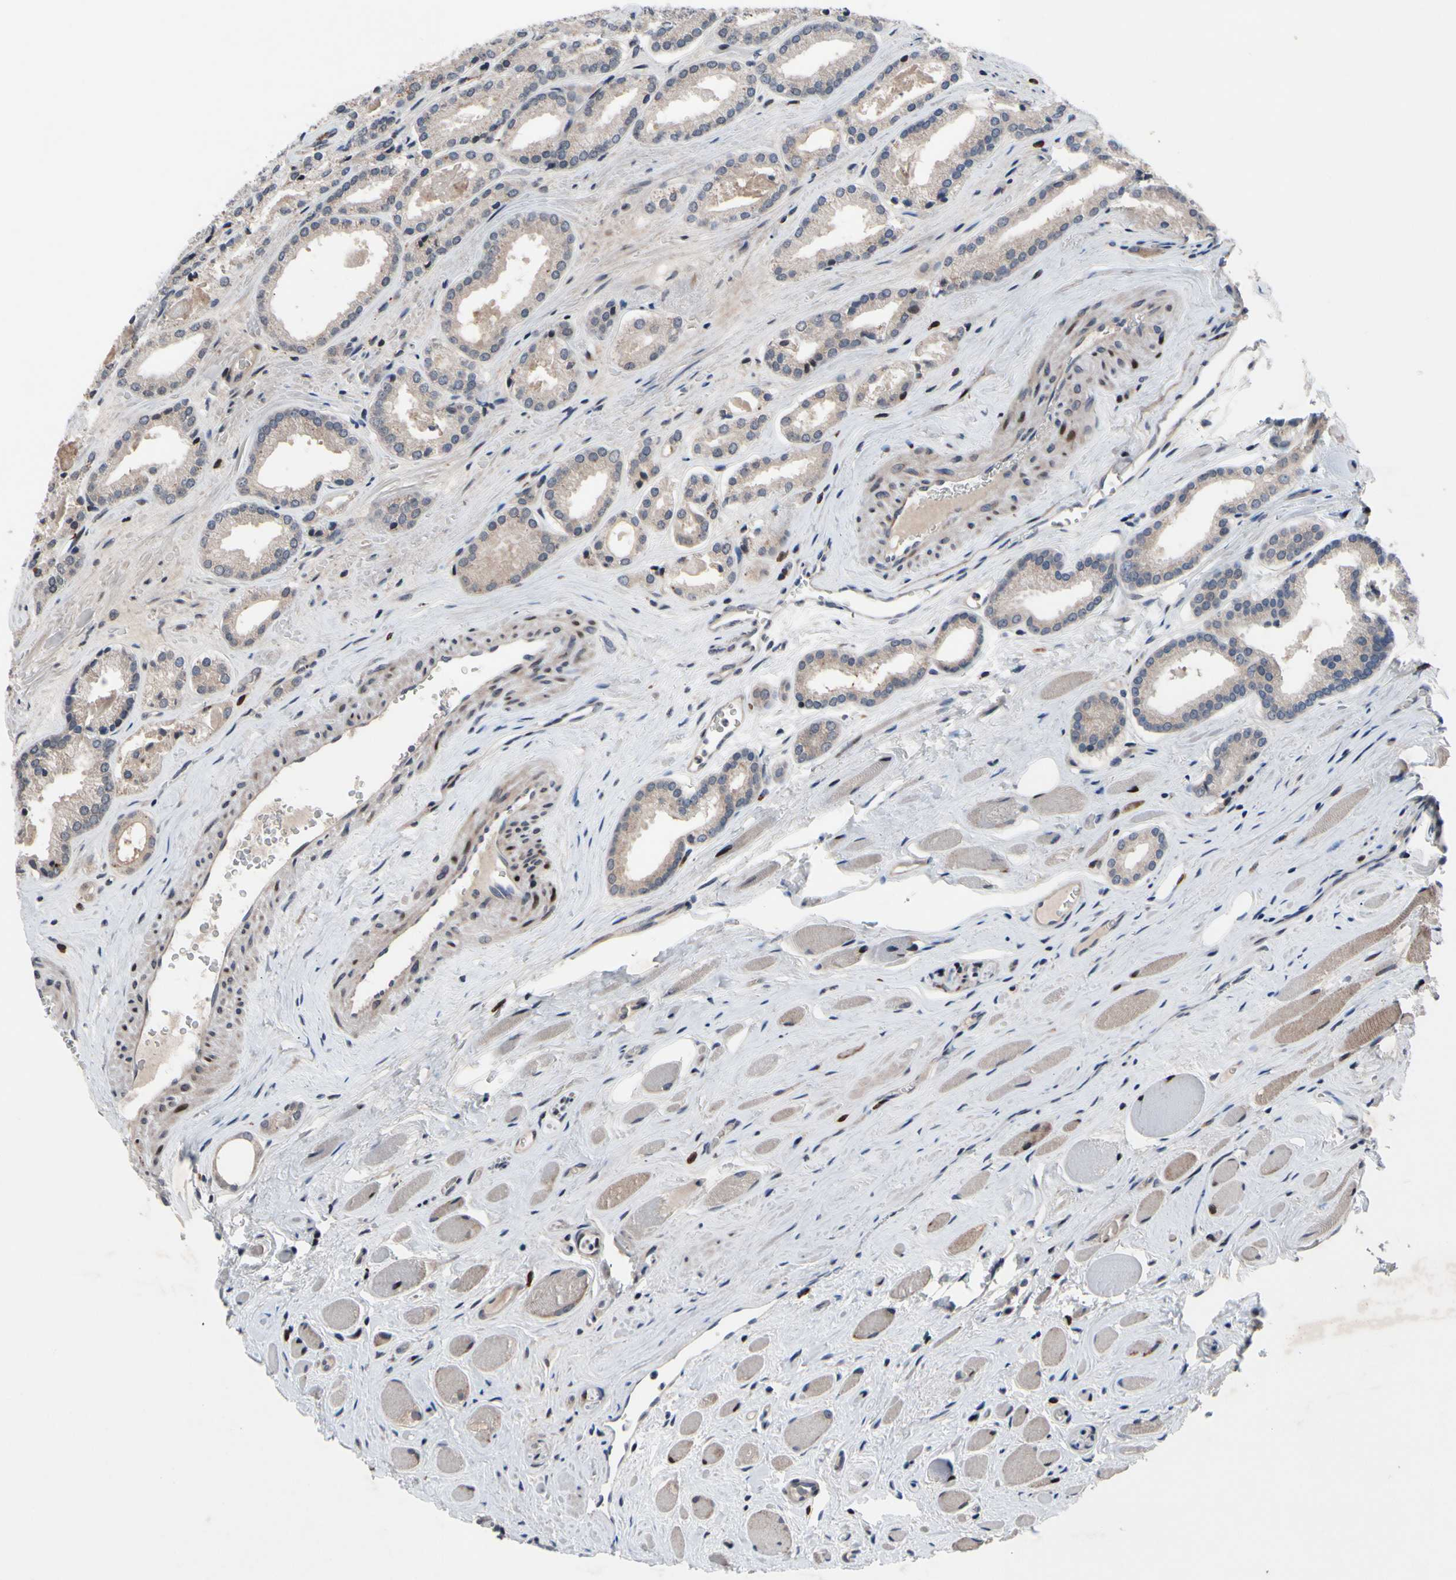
{"staining": {"intensity": "negative", "quantity": "none", "location": "none"}, "tissue": "prostate cancer", "cell_type": "Tumor cells", "image_type": "cancer", "snomed": [{"axis": "morphology", "description": "Adenocarcinoma, Low grade"}, {"axis": "topography", "description": "Prostate"}], "caption": "Protein analysis of prostate adenocarcinoma (low-grade) exhibits no significant staining in tumor cells.", "gene": "MUTYH", "patient": {"sex": "male", "age": 59}}